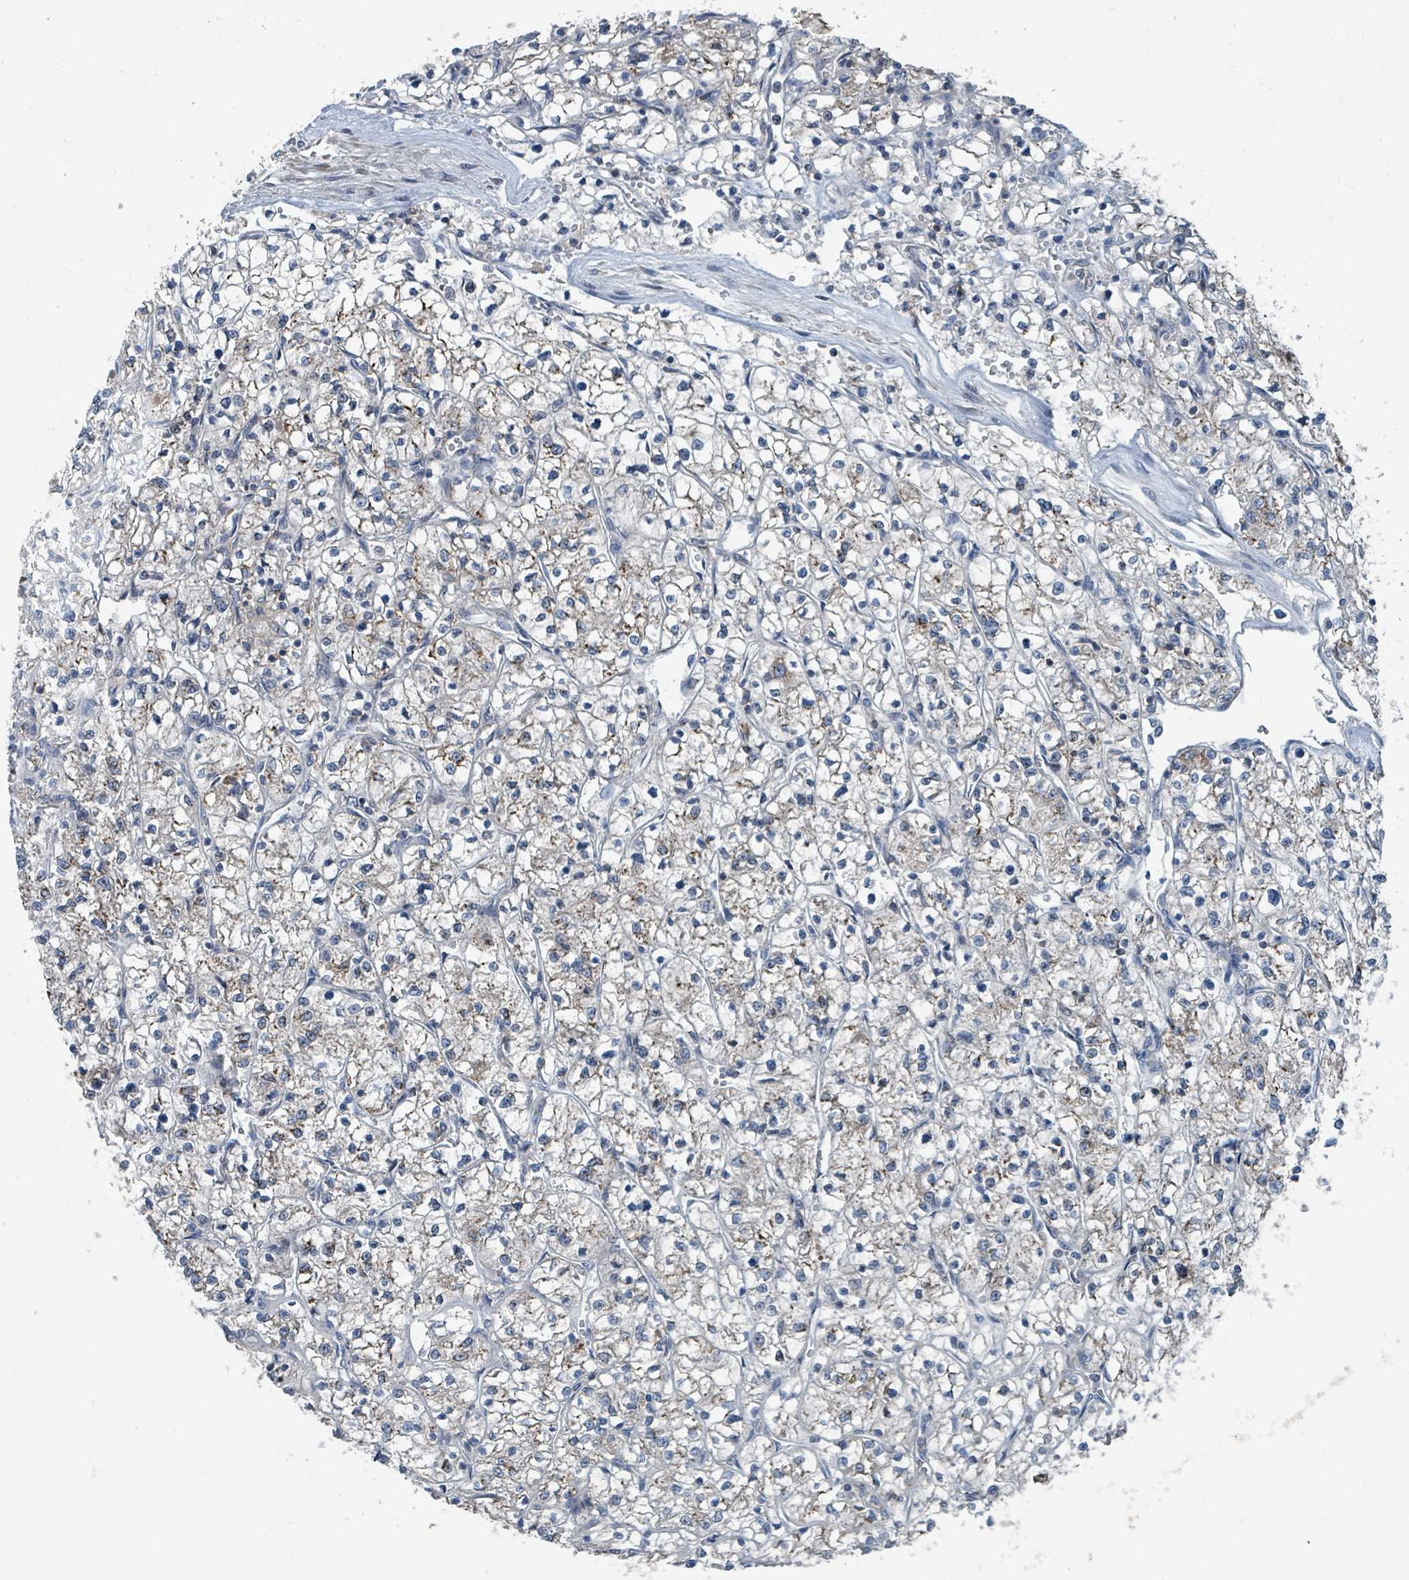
{"staining": {"intensity": "strong", "quantity": "<25%", "location": "cytoplasmic/membranous"}, "tissue": "renal cancer", "cell_type": "Tumor cells", "image_type": "cancer", "snomed": [{"axis": "morphology", "description": "Adenocarcinoma, NOS"}, {"axis": "topography", "description": "Kidney"}], "caption": "Immunohistochemical staining of human renal adenocarcinoma demonstrates medium levels of strong cytoplasmic/membranous protein expression in about <25% of tumor cells.", "gene": "ACBD4", "patient": {"sex": "female", "age": 64}}